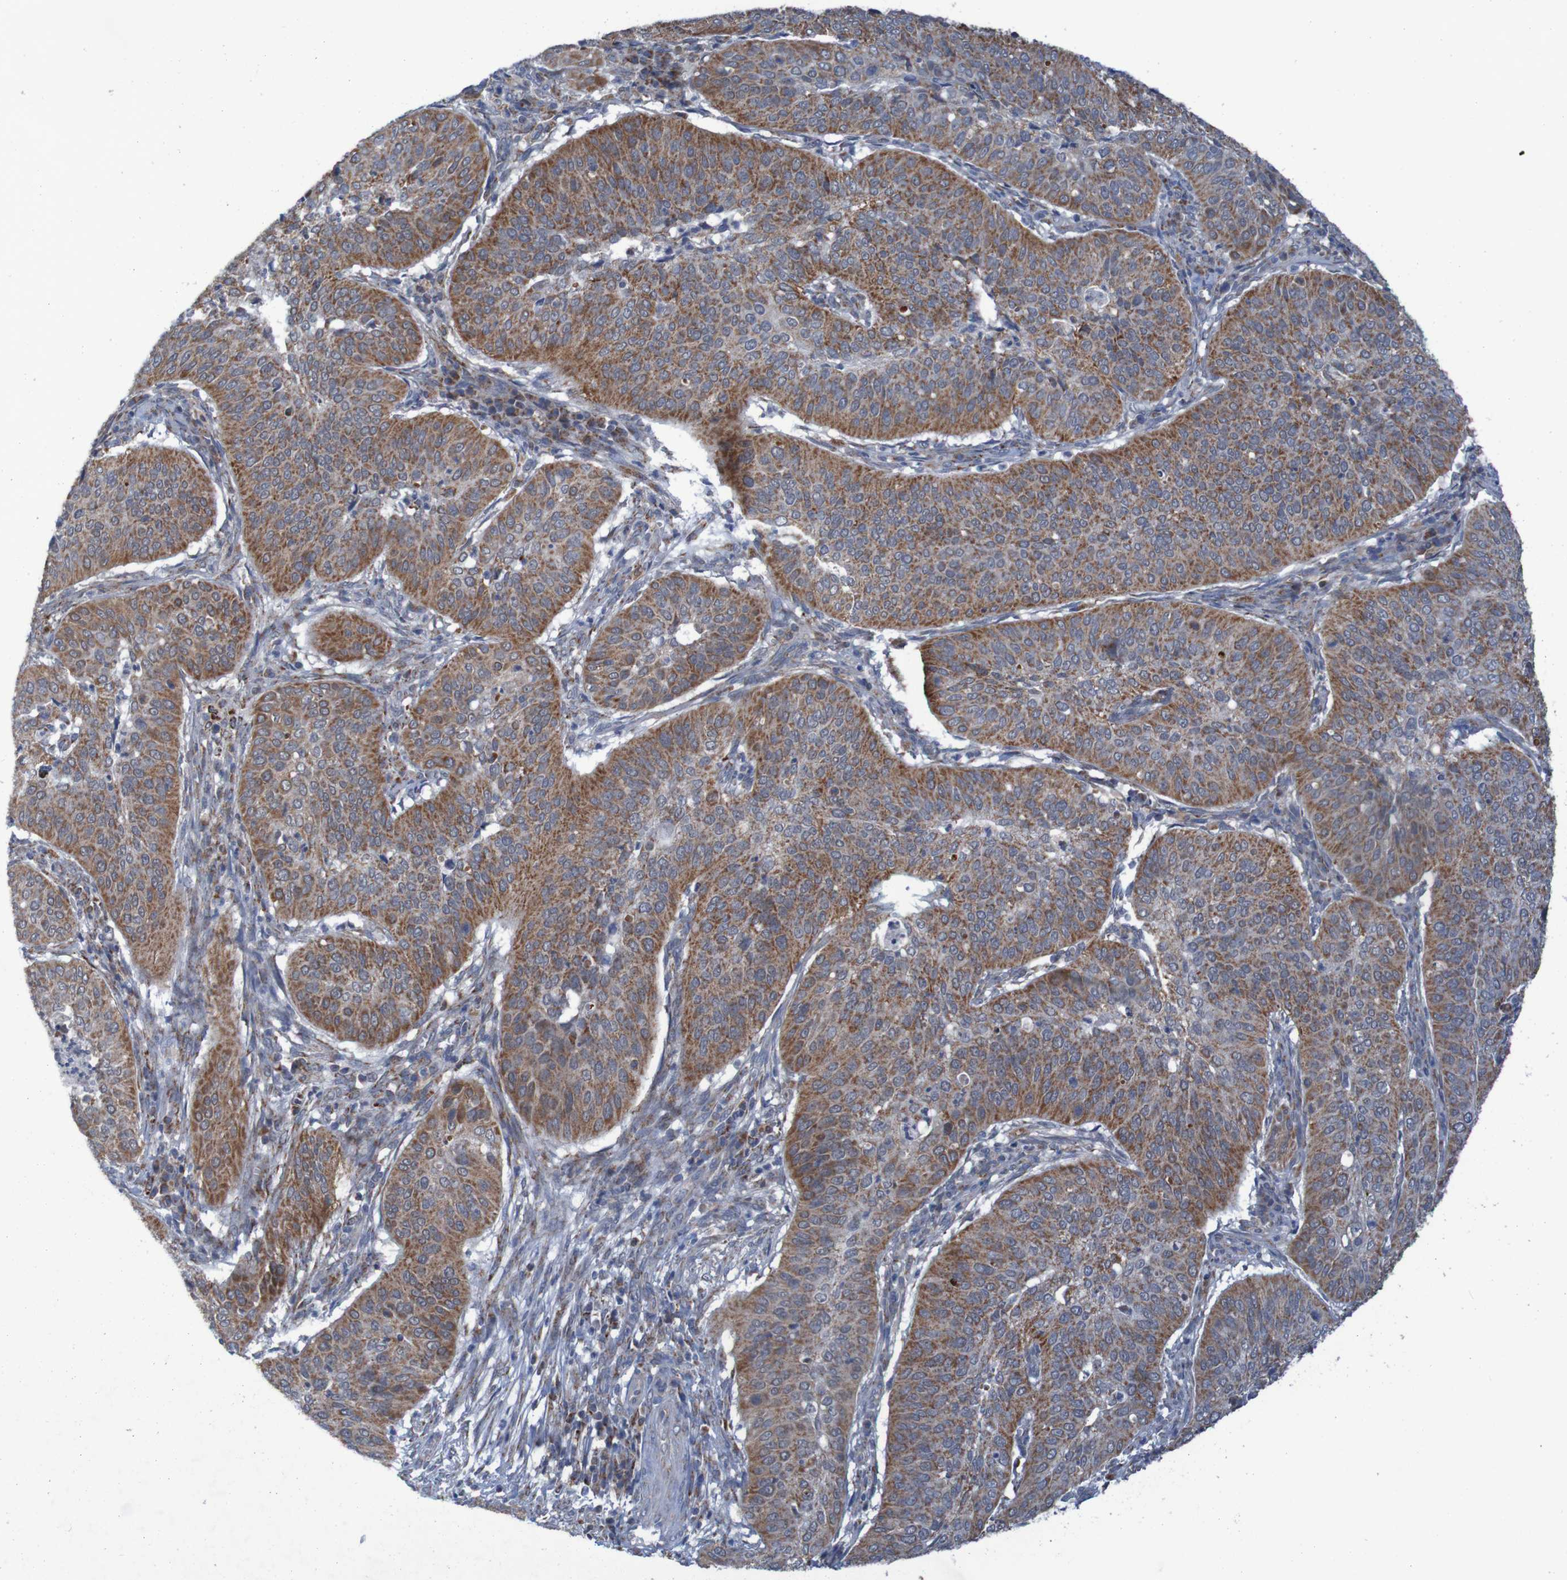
{"staining": {"intensity": "moderate", "quantity": ">75%", "location": "cytoplasmic/membranous"}, "tissue": "cervical cancer", "cell_type": "Tumor cells", "image_type": "cancer", "snomed": [{"axis": "morphology", "description": "Normal tissue, NOS"}, {"axis": "morphology", "description": "Squamous cell carcinoma, NOS"}, {"axis": "topography", "description": "Cervix"}], "caption": "A photomicrograph of cervical cancer stained for a protein shows moderate cytoplasmic/membranous brown staining in tumor cells.", "gene": "CCDC51", "patient": {"sex": "female", "age": 39}}